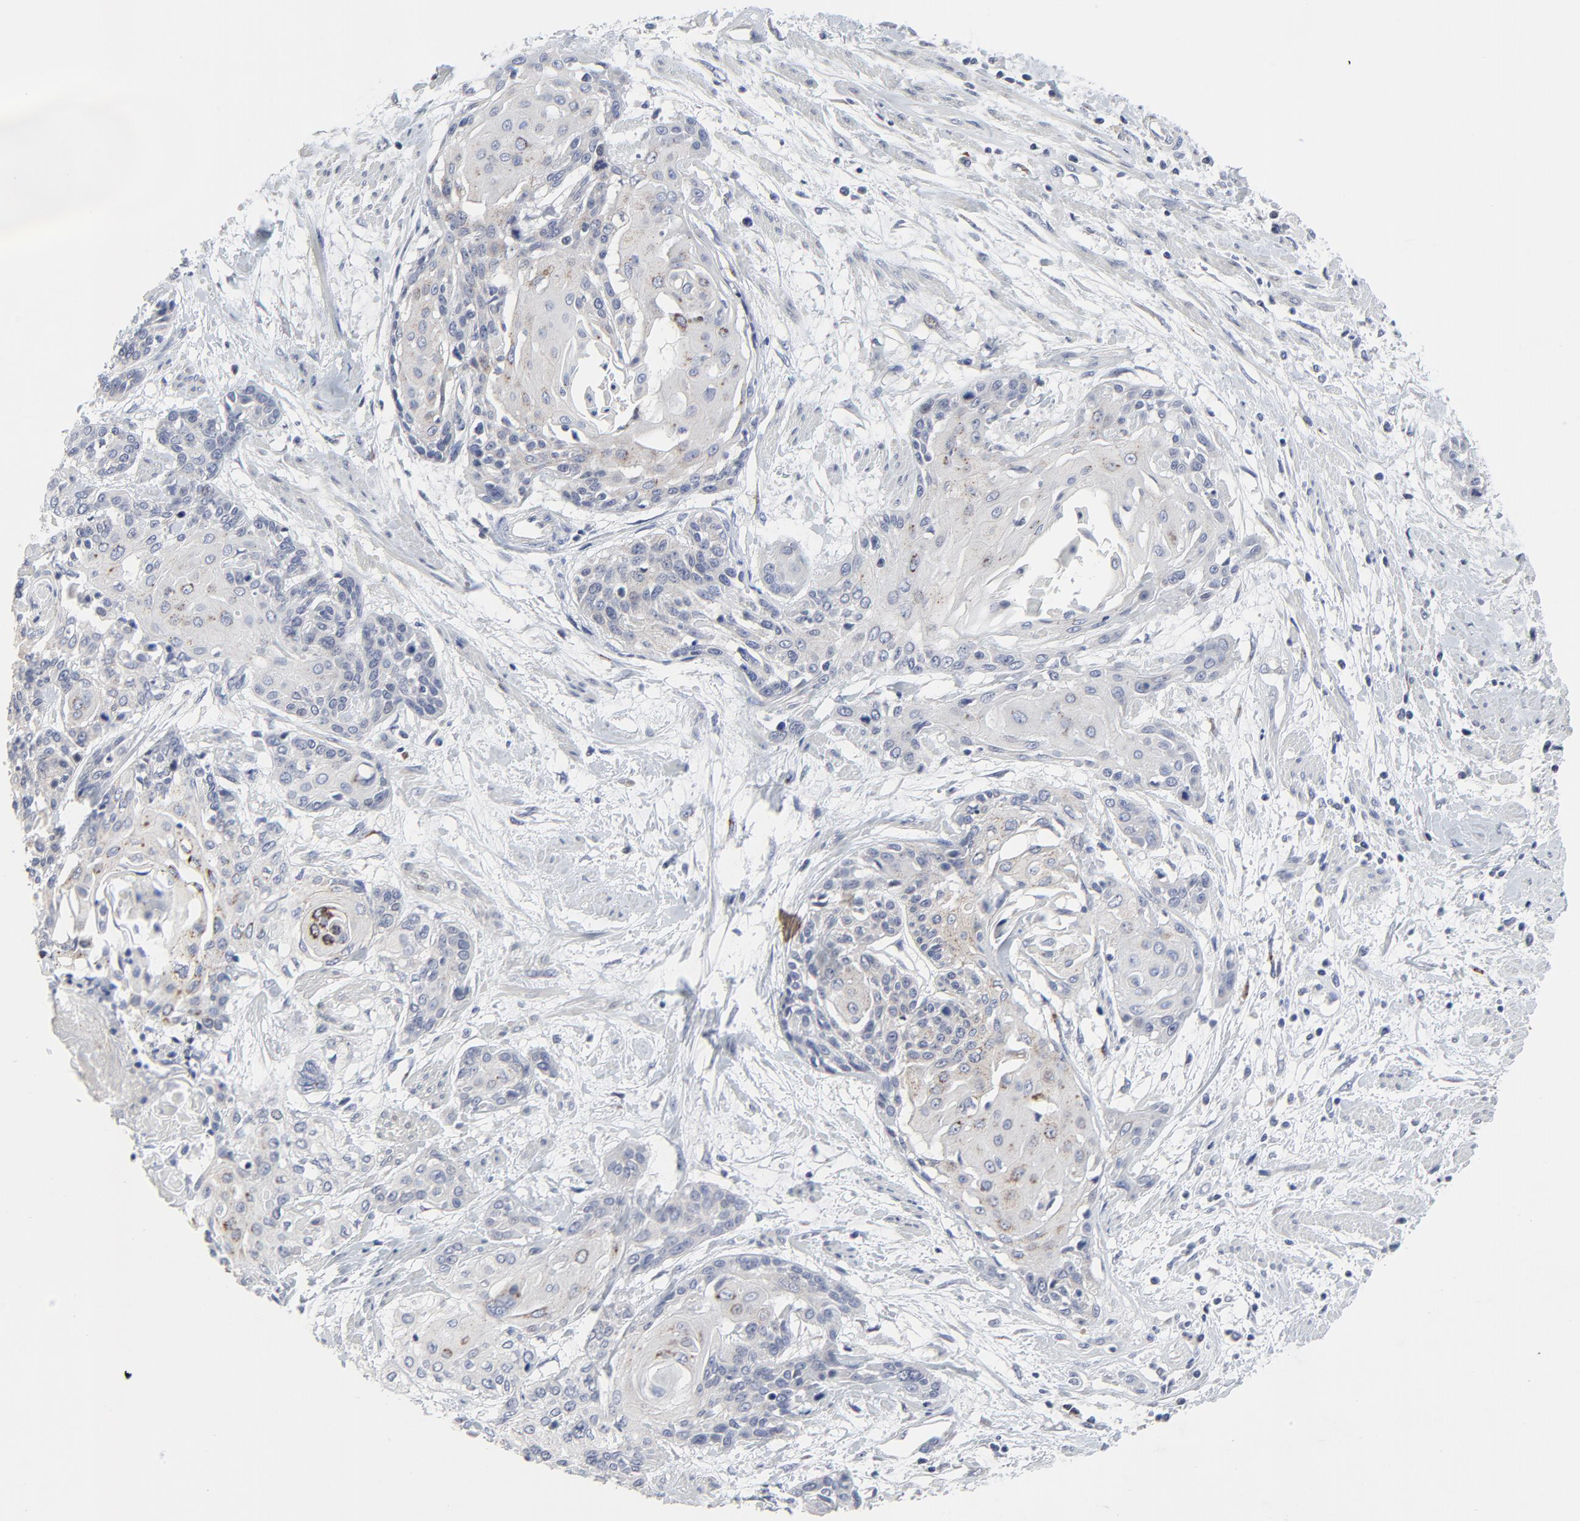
{"staining": {"intensity": "negative", "quantity": "none", "location": "none"}, "tissue": "cervical cancer", "cell_type": "Tumor cells", "image_type": "cancer", "snomed": [{"axis": "morphology", "description": "Squamous cell carcinoma, NOS"}, {"axis": "topography", "description": "Cervix"}], "caption": "Human cervical squamous cell carcinoma stained for a protein using immunohistochemistry demonstrates no staining in tumor cells.", "gene": "LNX1", "patient": {"sex": "female", "age": 57}}